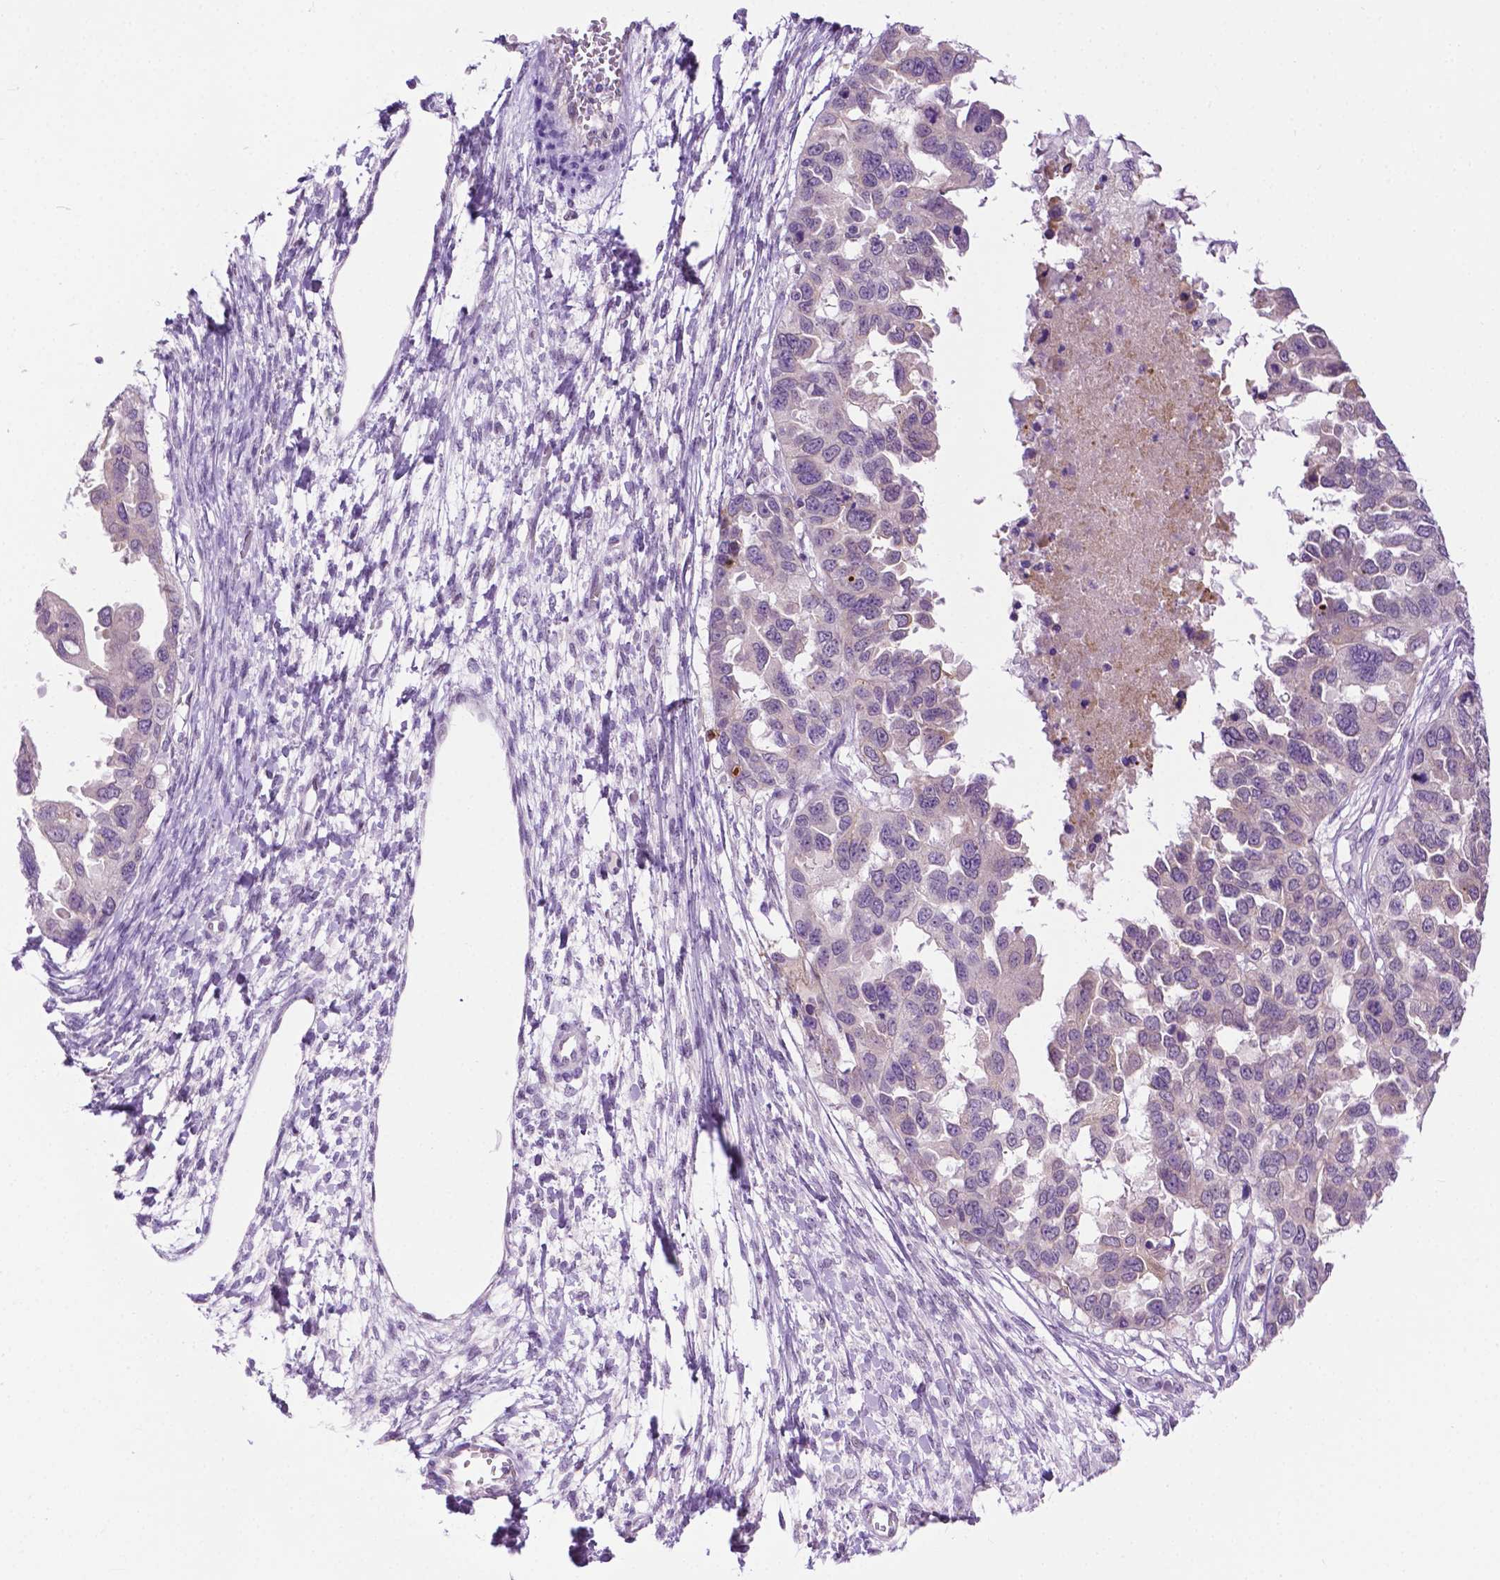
{"staining": {"intensity": "negative", "quantity": "none", "location": "none"}, "tissue": "ovarian cancer", "cell_type": "Tumor cells", "image_type": "cancer", "snomed": [{"axis": "morphology", "description": "Cystadenocarcinoma, serous, NOS"}, {"axis": "topography", "description": "Ovary"}], "caption": "The micrograph shows no significant staining in tumor cells of ovarian cancer (serous cystadenocarcinoma). (DAB (3,3'-diaminobenzidine) IHC, high magnification).", "gene": "MMP27", "patient": {"sex": "female", "age": 53}}